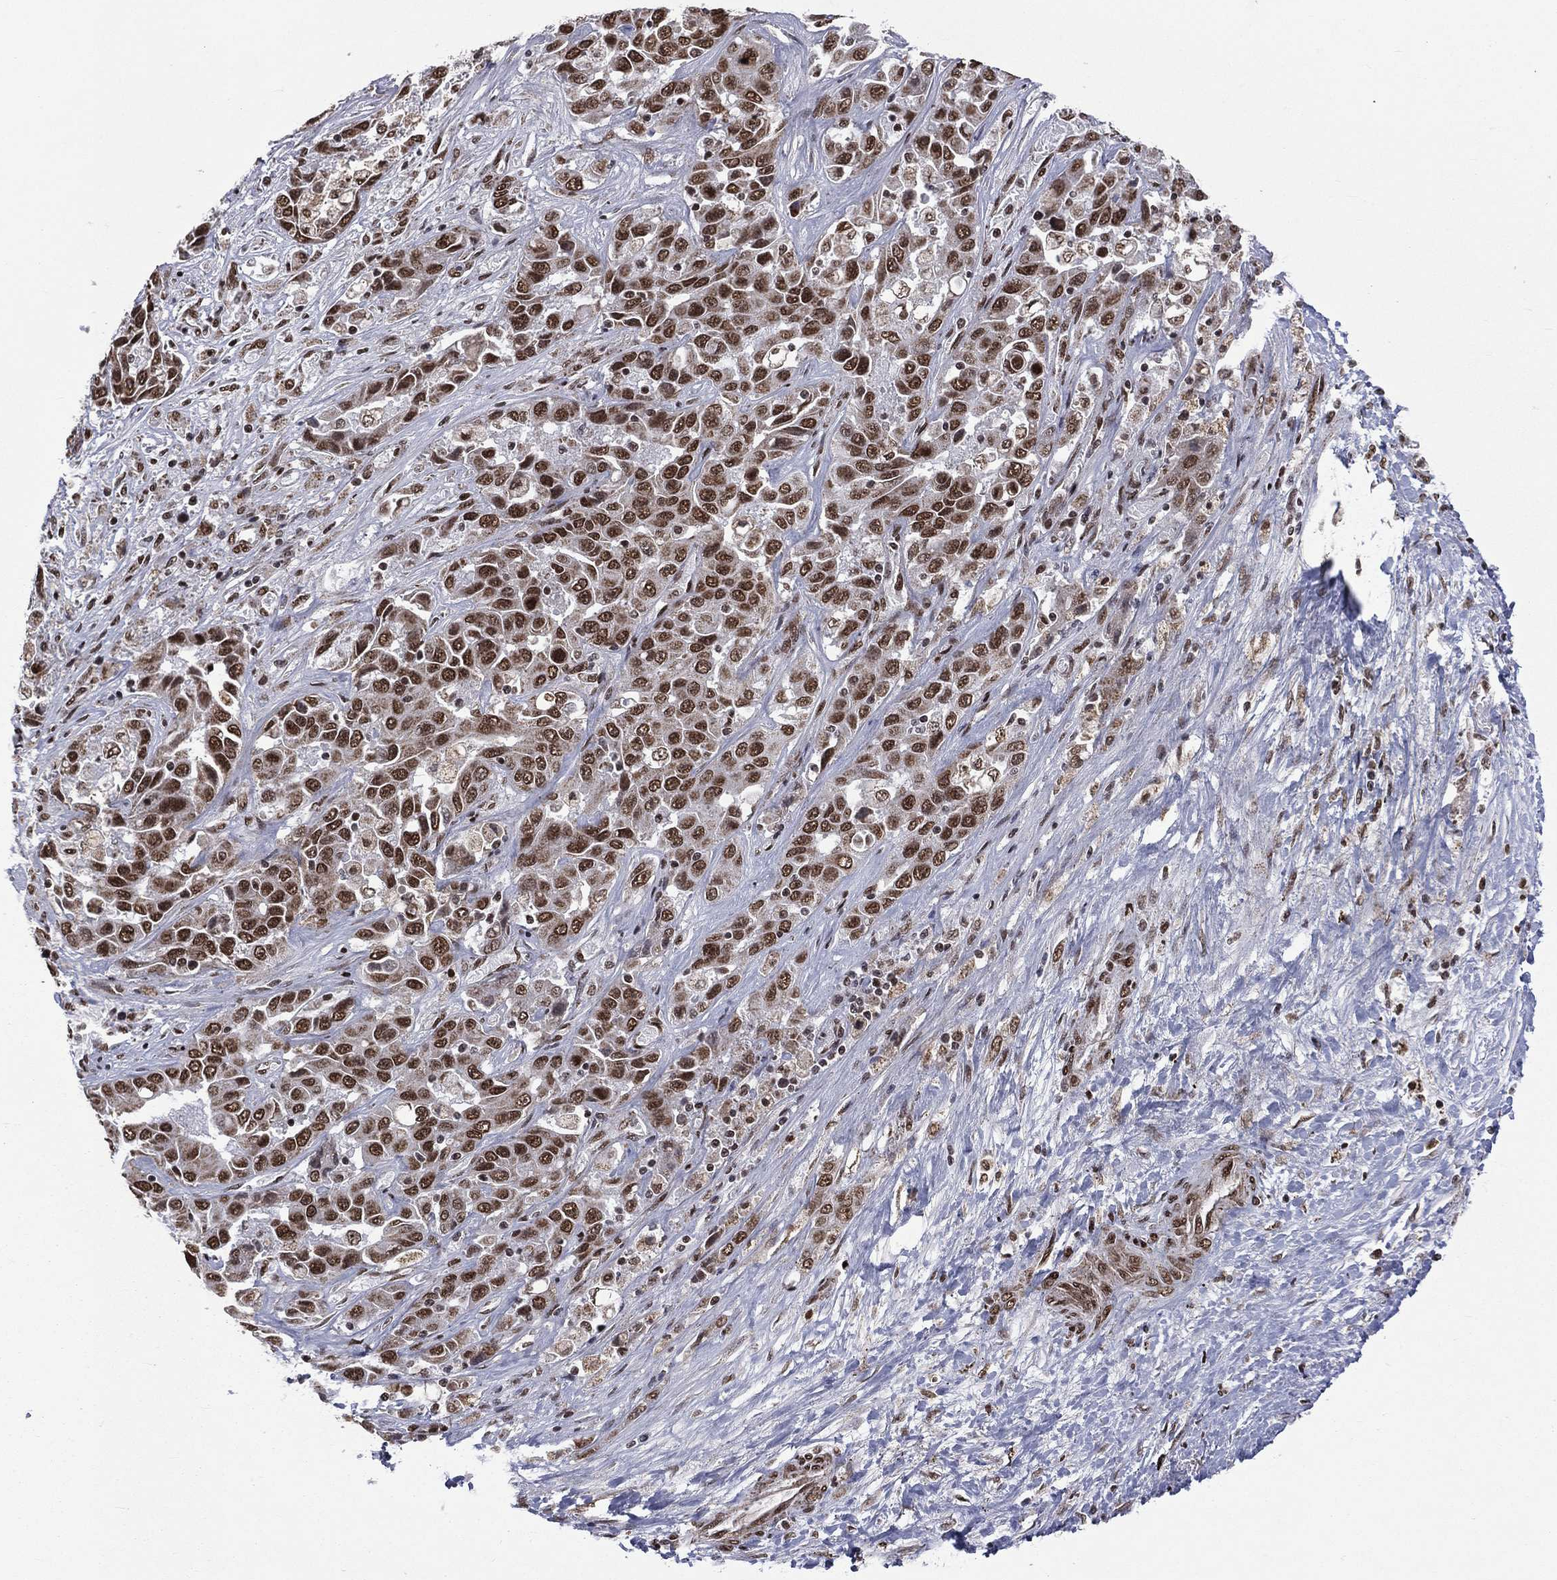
{"staining": {"intensity": "strong", "quantity": ">75%", "location": "nuclear"}, "tissue": "liver cancer", "cell_type": "Tumor cells", "image_type": "cancer", "snomed": [{"axis": "morphology", "description": "Cholangiocarcinoma"}, {"axis": "topography", "description": "Liver"}], "caption": "DAB immunohistochemical staining of human liver cancer reveals strong nuclear protein expression in about >75% of tumor cells. Nuclei are stained in blue.", "gene": "C5orf24", "patient": {"sex": "female", "age": 52}}